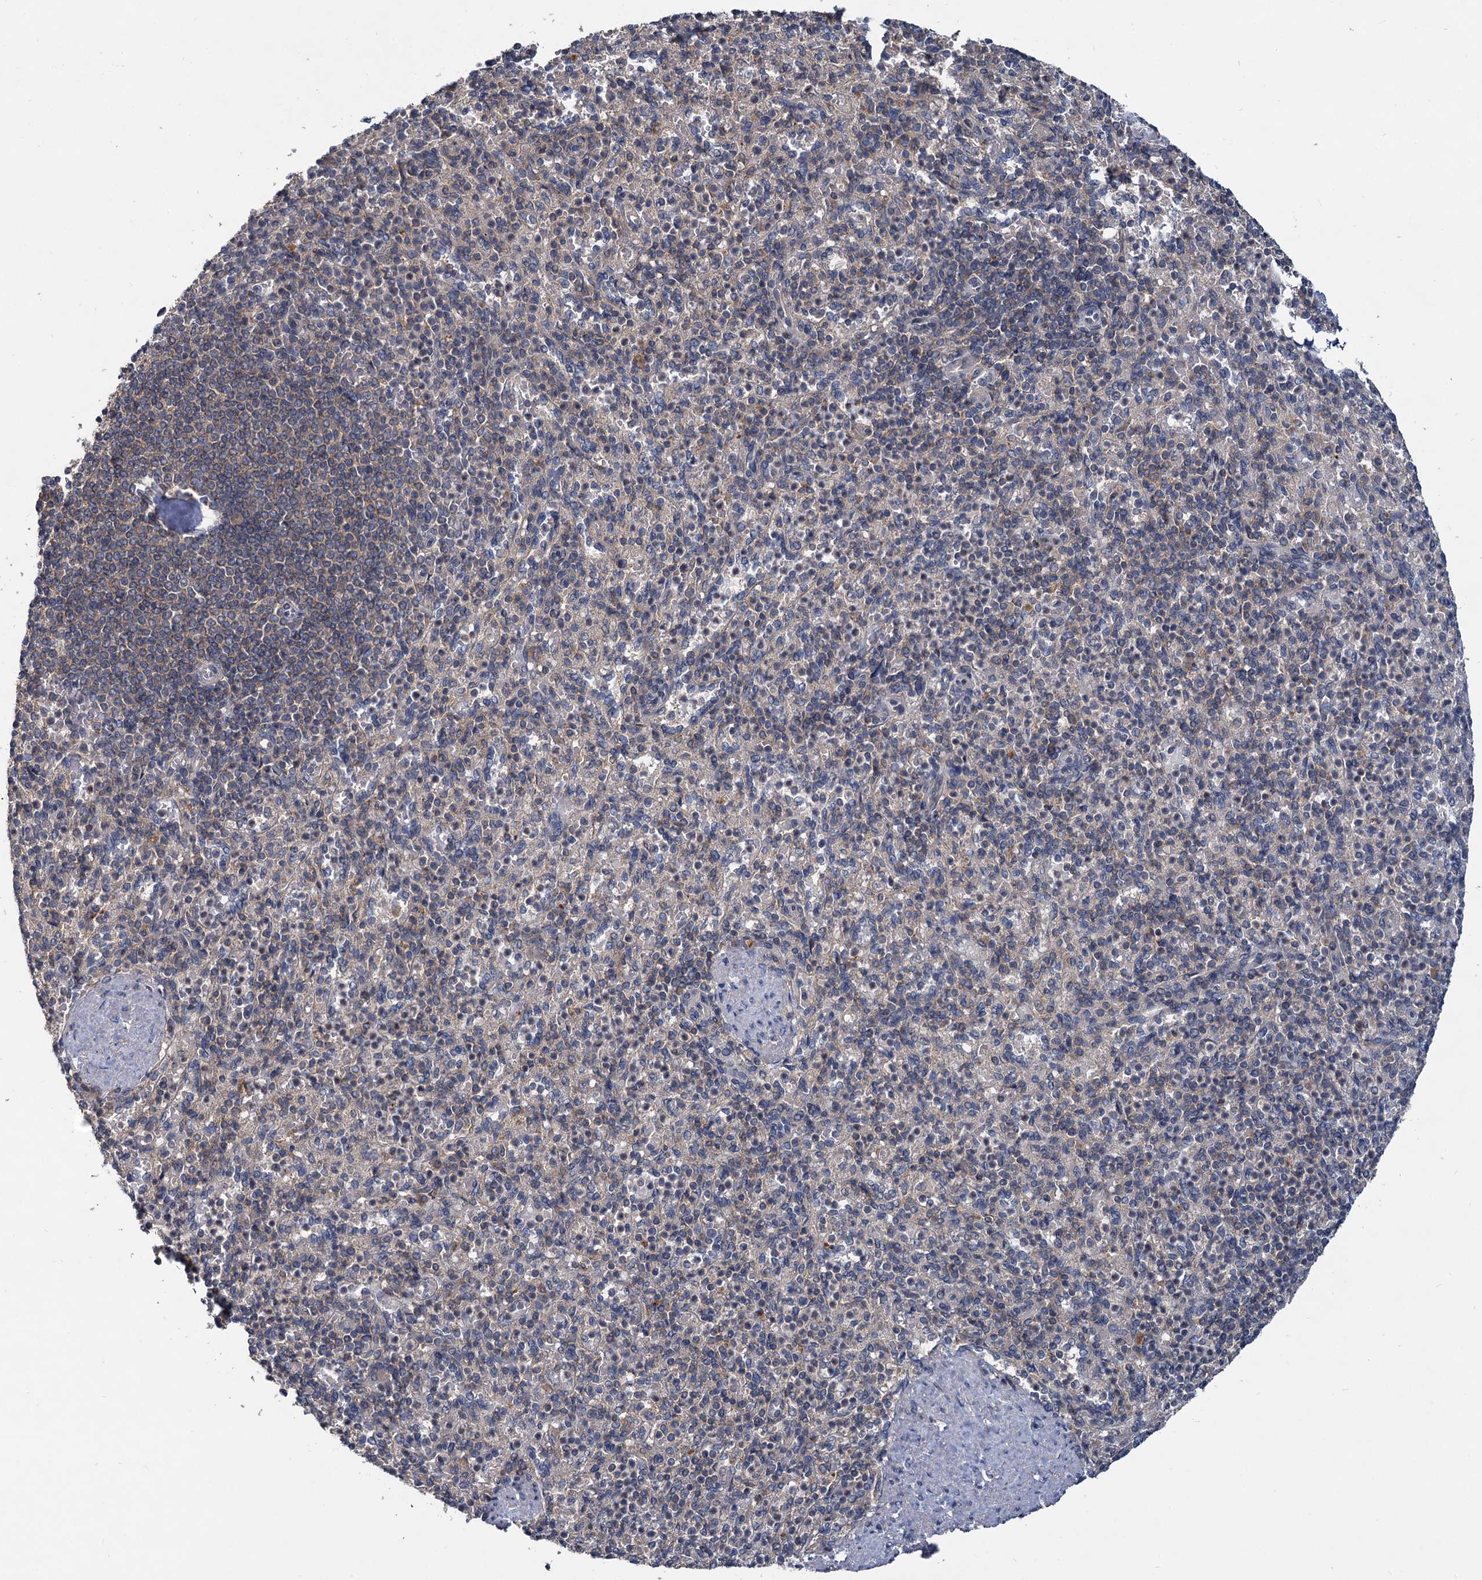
{"staining": {"intensity": "negative", "quantity": "none", "location": "none"}, "tissue": "spleen", "cell_type": "Cells in red pulp", "image_type": "normal", "snomed": [{"axis": "morphology", "description": "Normal tissue, NOS"}, {"axis": "topography", "description": "Spleen"}], "caption": "Histopathology image shows no protein expression in cells in red pulp of benign spleen.", "gene": "TMEM39A", "patient": {"sex": "female", "age": 74}}